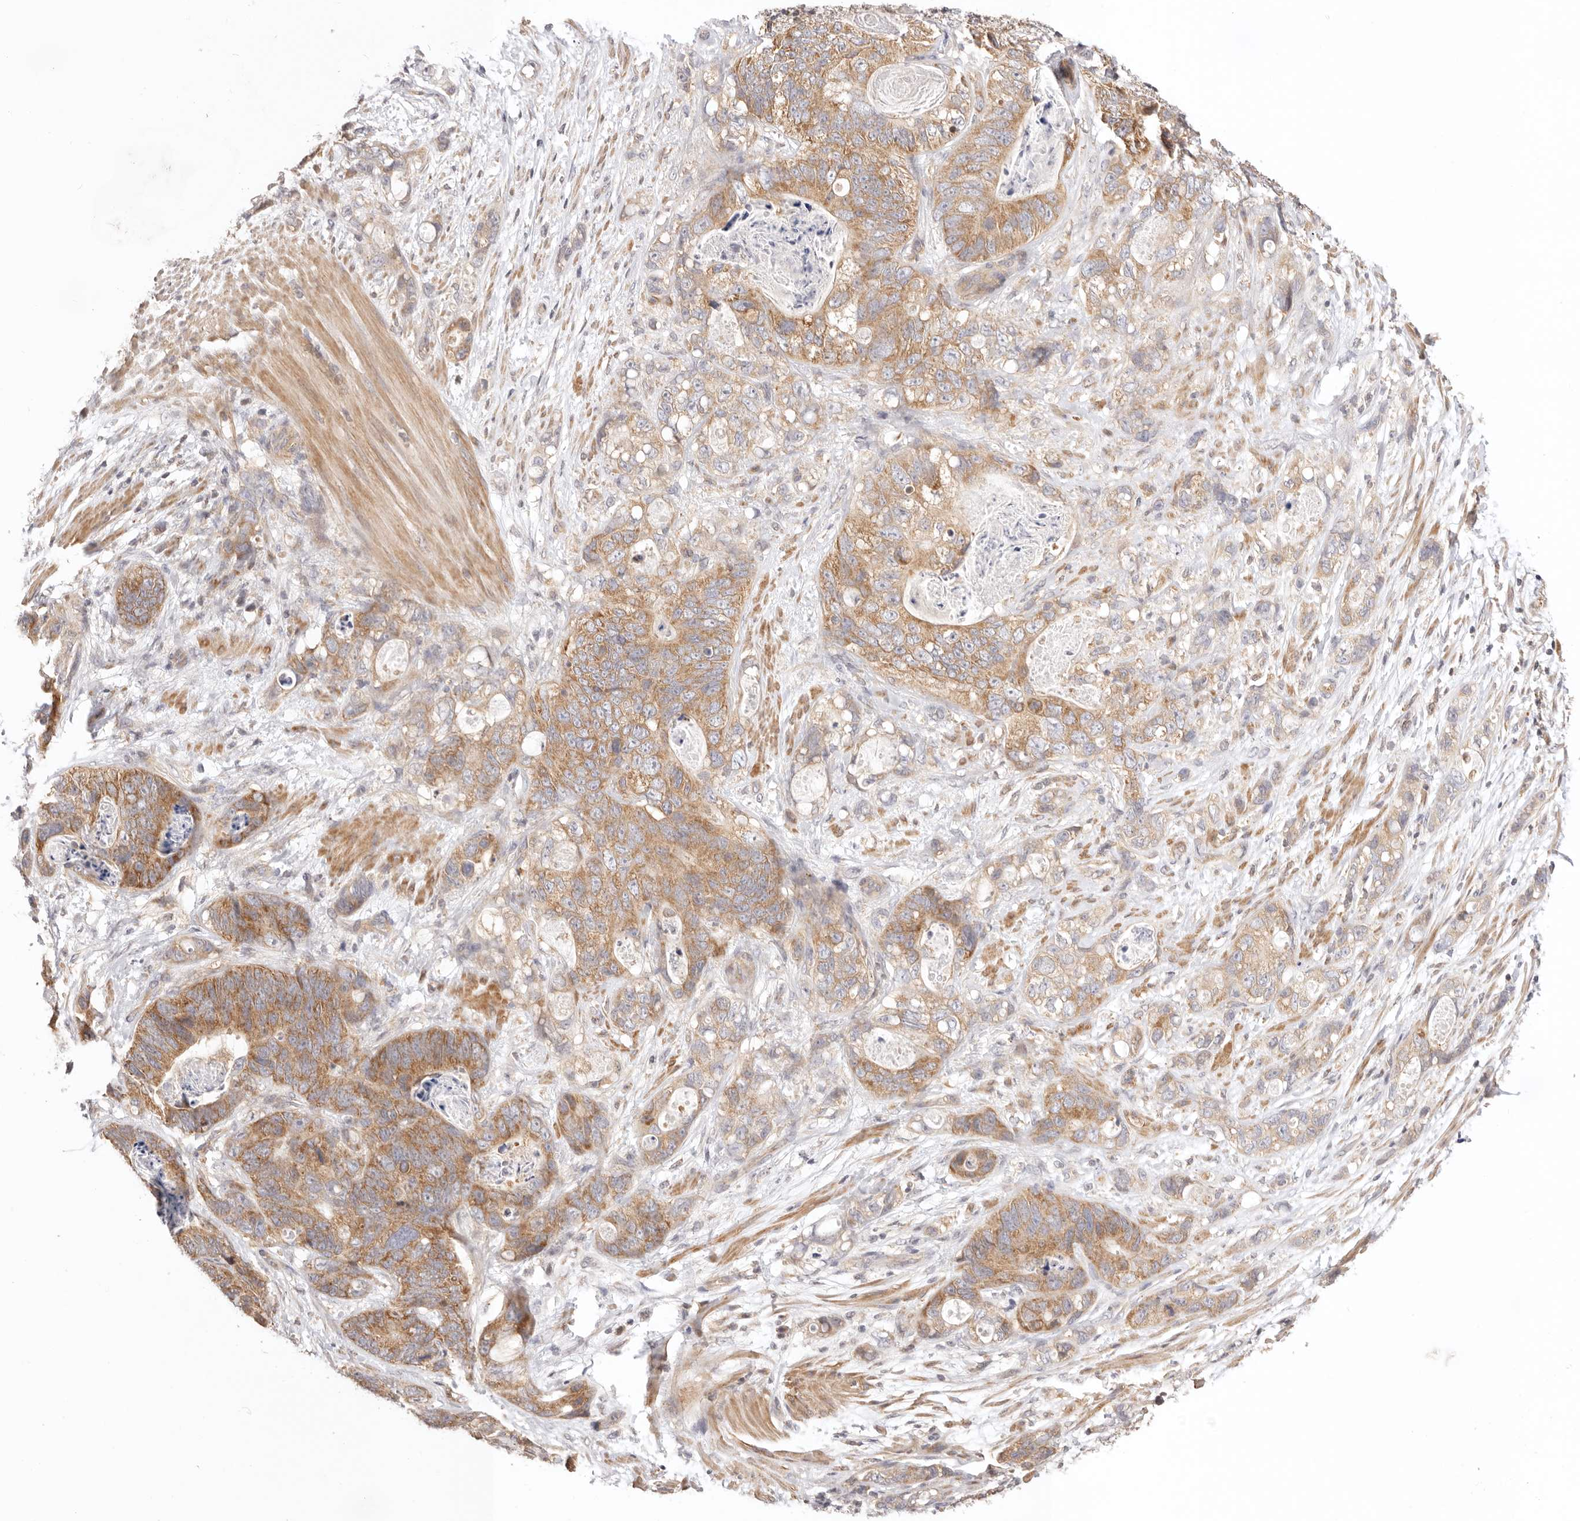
{"staining": {"intensity": "moderate", "quantity": ">75%", "location": "cytoplasmic/membranous"}, "tissue": "stomach cancer", "cell_type": "Tumor cells", "image_type": "cancer", "snomed": [{"axis": "morphology", "description": "Normal tissue, NOS"}, {"axis": "morphology", "description": "Adenocarcinoma, NOS"}, {"axis": "topography", "description": "Stomach"}], "caption": "Immunohistochemical staining of human stomach adenocarcinoma demonstrates medium levels of moderate cytoplasmic/membranous expression in approximately >75% of tumor cells.", "gene": "KCMF1", "patient": {"sex": "female", "age": 89}}